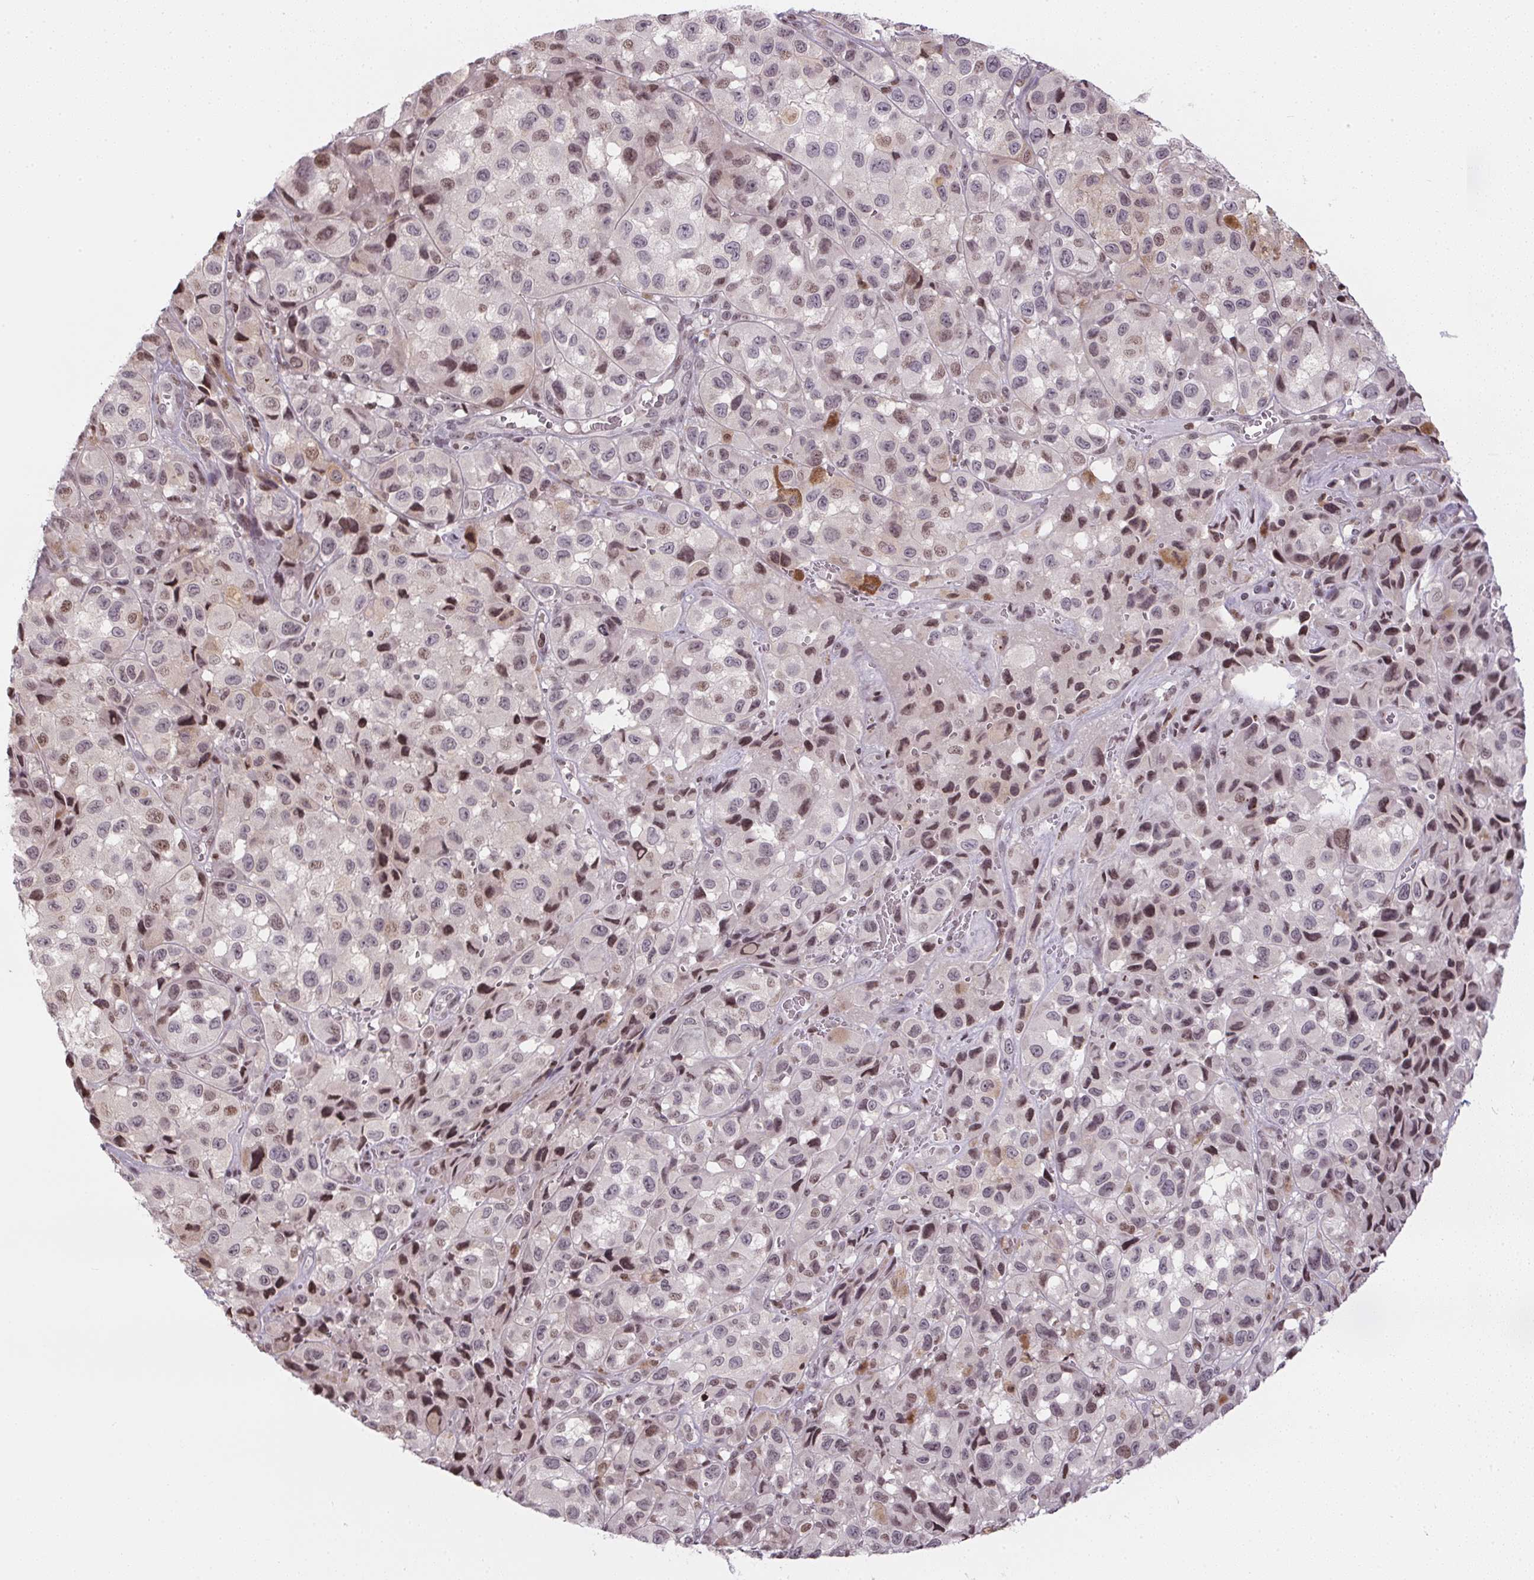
{"staining": {"intensity": "weak", "quantity": "25%-75%", "location": "nuclear"}, "tissue": "melanoma", "cell_type": "Tumor cells", "image_type": "cancer", "snomed": [{"axis": "morphology", "description": "Malignant melanoma, NOS"}, {"axis": "topography", "description": "Skin"}], "caption": "A brown stain shows weak nuclear staining of a protein in human malignant melanoma tumor cells.", "gene": "RNF181", "patient": {"sex": "male", "age": 93}}